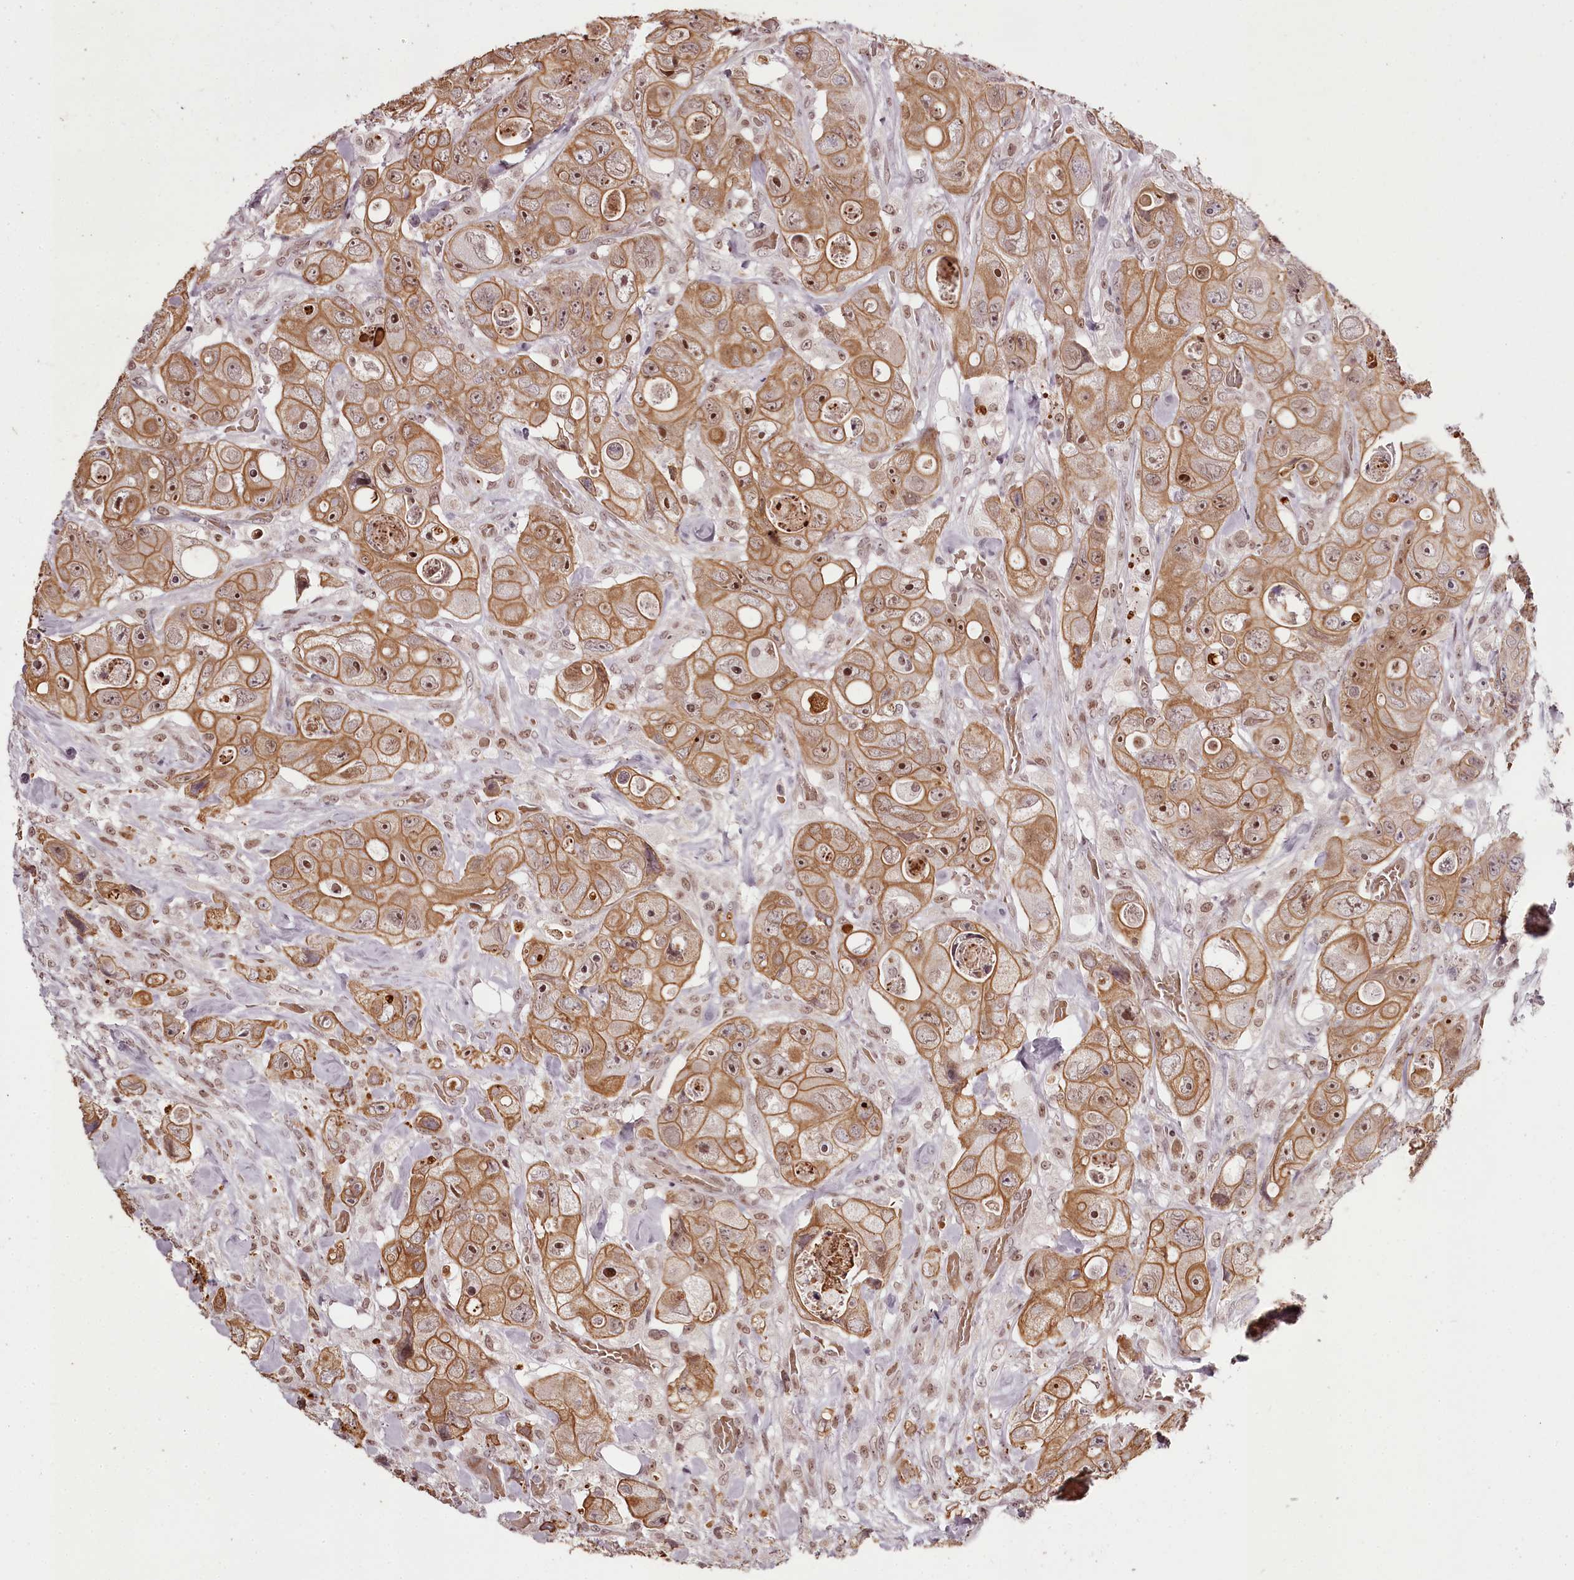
{"staining": {"intensity": "moderate", "quantity": ">75%", "location": "cytoplasmic/membranous,nuclear"}, "tissue": "colorectal cancer", "cell_type": "Tumor cells", "image_type": "cancer", "snomed": [{"axis": "morphology", "description": "Adenocarcinoma, NOS"}, {"axis": "topography", "description": "Colon"}], "caption": "IHC of colorectal cancer (adenocarcinoma) shows medium levels of moderate cytoplasmic/membranous and nuclear staining in approximately >75% of tumor cells. (DAB IHC, brown staining for protein, blue staining for nuclei).", "gene": "THYN1", "patient": {"sex": "female", "age": 46}}